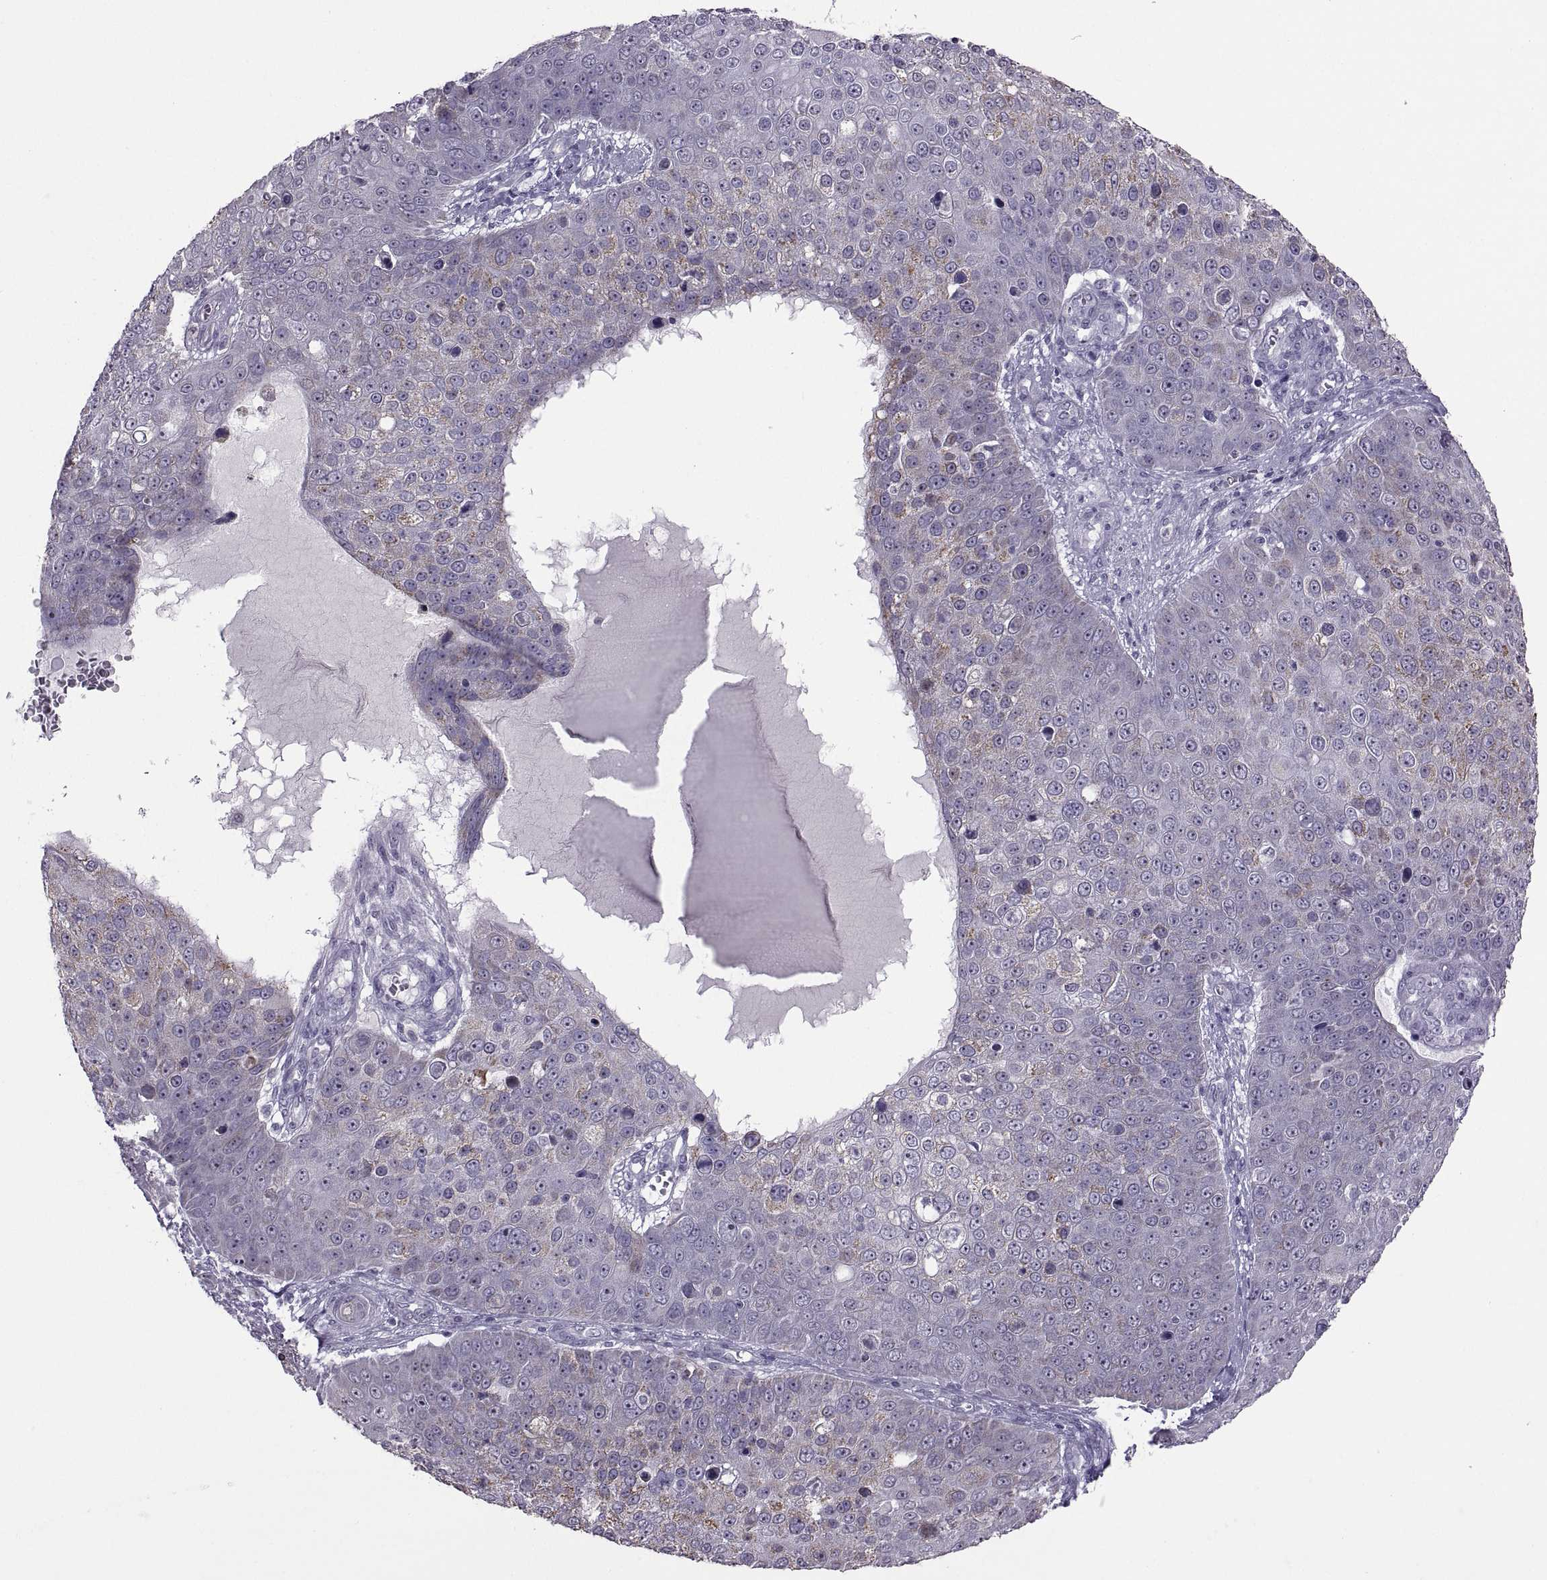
{"staining": {"intensity": "weak", "quantity": "25%-75%", "location": "cytoplasmic/membranous"}, "tissue": "skin cancer", "cell_type": "Tumor cells", "image_type": "cancer", "snomed": [{"axis": "morphology", "description": "Squamous cell carcinoma, NOS"}, {"axis": "topography", "description": "Skin"}], "caption": "Immunohistochemistry (IHC) histopathology image of human squamous cell carcinoma (skin) stained for a protein (brown), which displays low levels of weak cytoplasmic/membranous staining in approximately 25%-75% of tumor cells.", "gene": "ASIC2", "patient": {"sex": "male", "age": 71}}